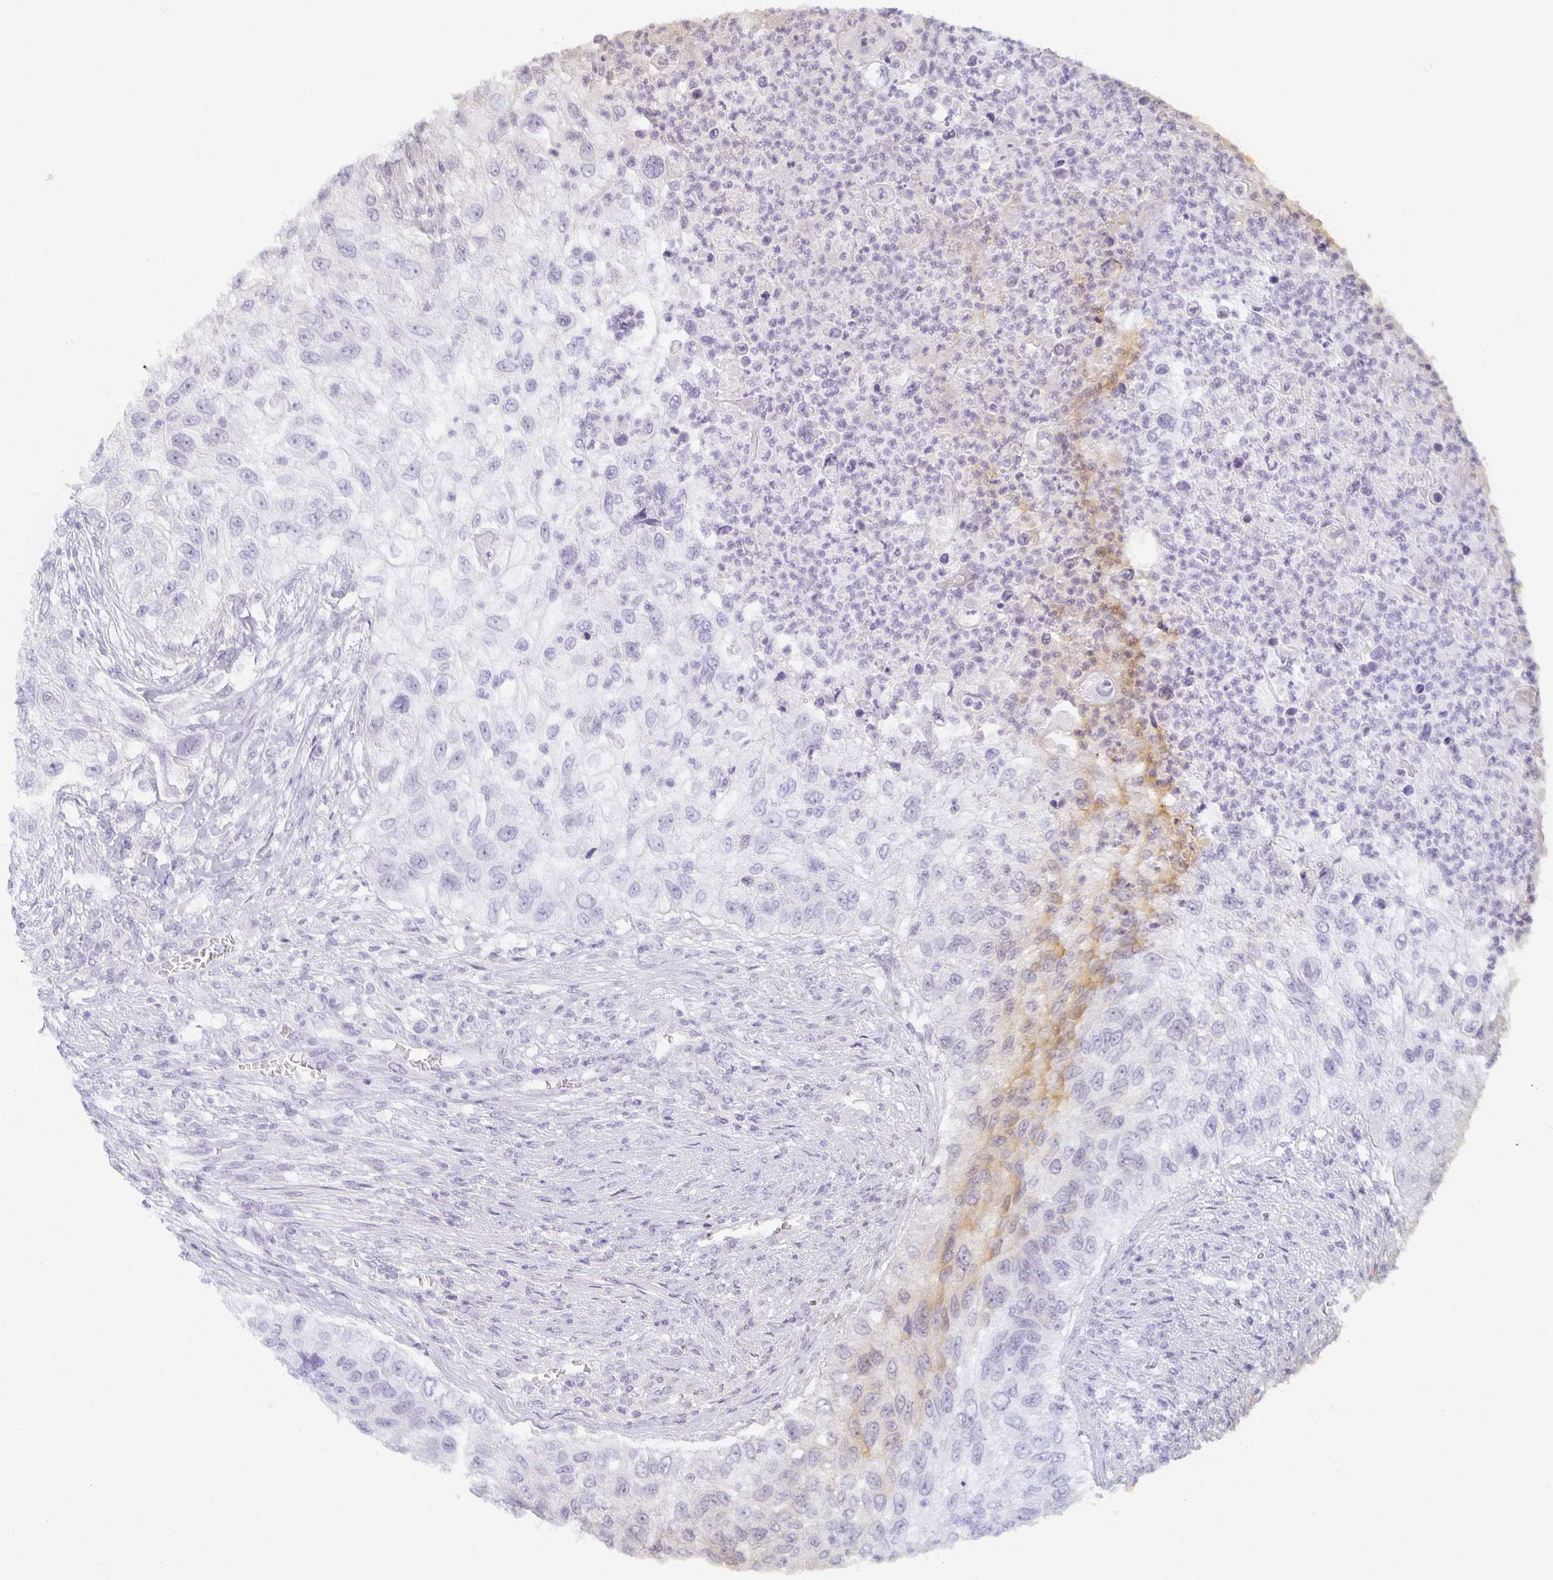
{"staining": {"intensity": "negative", "quantity": "none", "location": "none"}, "tissue": "urothelial cancer", "cell_type": "Tumor cells", "image_type": "cancer", "snomed": [{"axis": "morphology", "description": "Urothelial carcinoma, High grade"}, {"axis": "topography", "description": "Urinary bladder"}], "caption": "High power microscopy micrograph of an immunohistochemistry (IHC) histopathology image of urothelial cancer, revealing no significant staining in tumor cells.", "gene": "EHF", "patient": {"sex": "female", "age": 60}}